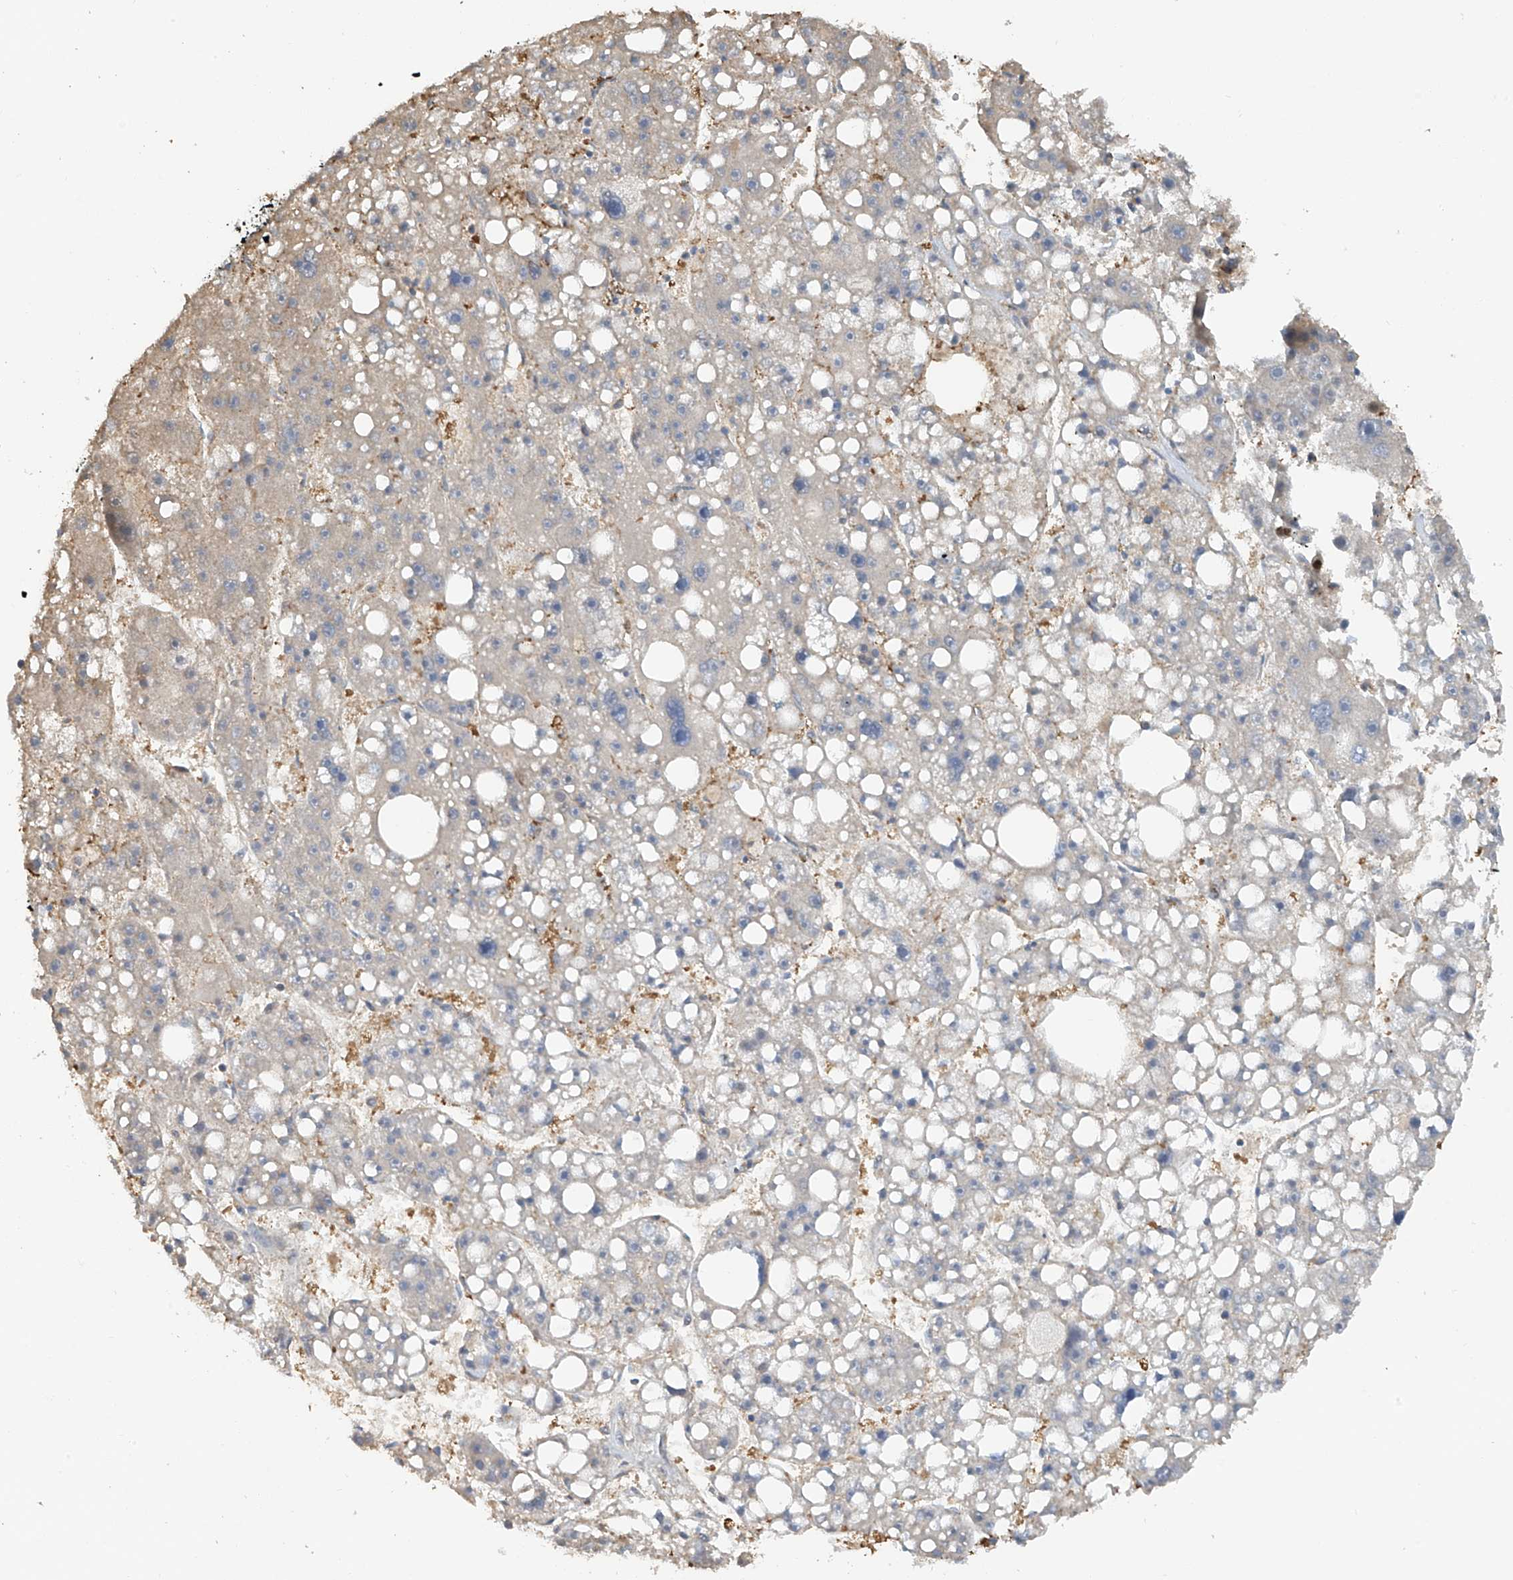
{"staining": {"intensity": "negative", "quantity": "none", "location": "none"}, "tissue": "liver cancer", "cell_type": "Tumor cells", "image_type": "cancer", "snomed": [{"axis": "morphology", "description": "Carcinoma, Hepatocellular, NOS"}, {"axis": "topography", "description": "Liver"}], "caption": "The IHC micrograph has no significant positivity in tumor cells of liver hepatocellular carcinoma tissue.", "gene": "PMM1", "patient": {"sex": "female", "age": 61}}